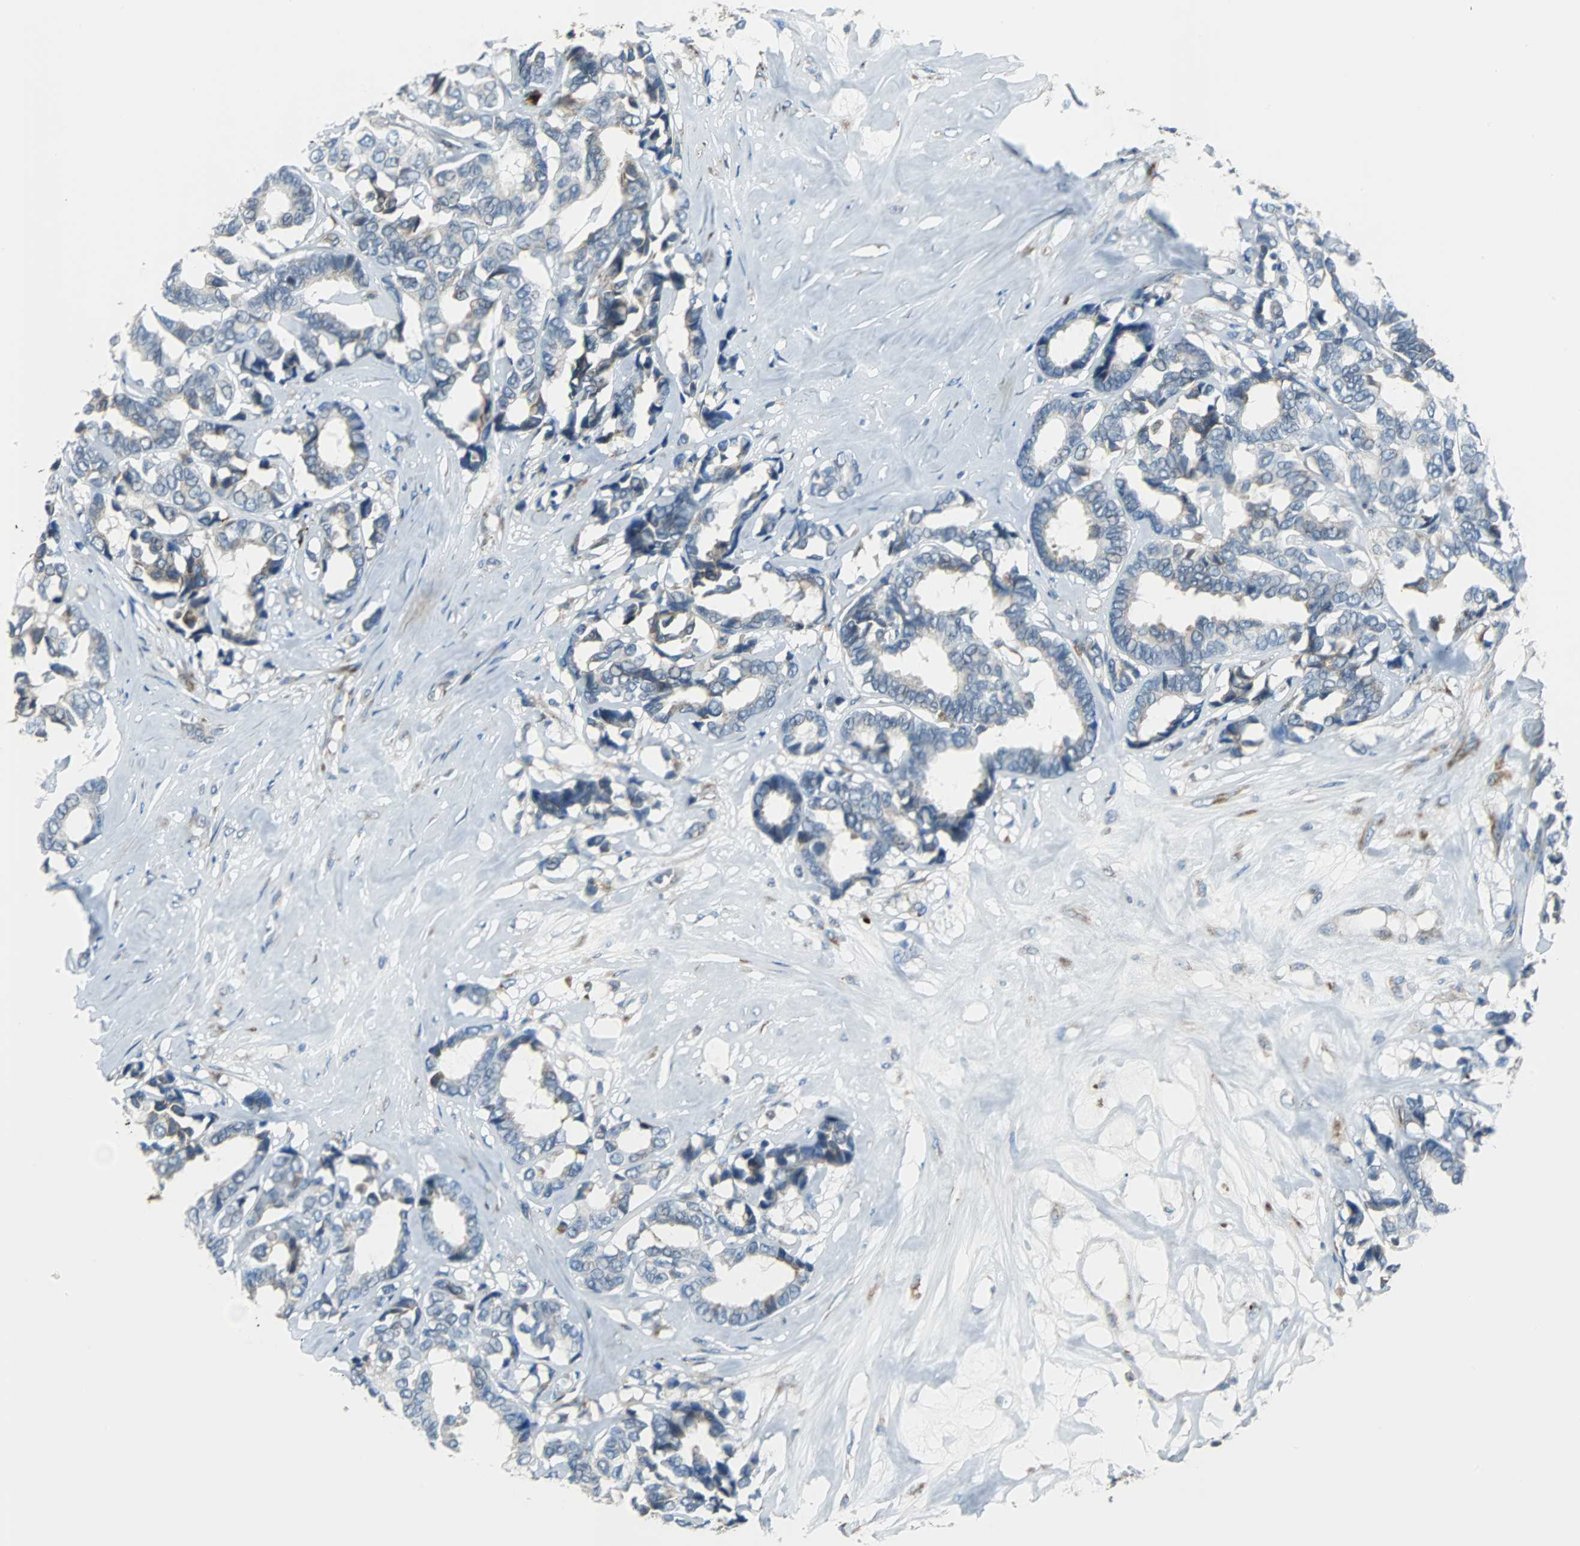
{"staining": {"intensity": "weak", "quantity": "<25%", "location": "cytoplasmic/membranous"}, "tissue": "breast cancer", "cell_type": "Tumor cells", "image_type": "cancer", "snomed": [{"axis": "morphology", "description": "Duct carcinoma"}, {"axis": "topography", "description": "Breast"}], "caption": "Protein analysis of breast infiltrating ductal carcinoma demonstrates no significant staining in tumor cells. Nuclei are stained in blue.", "gene": "PDIA4", "patient": {"sex": "female", "age": 87}}